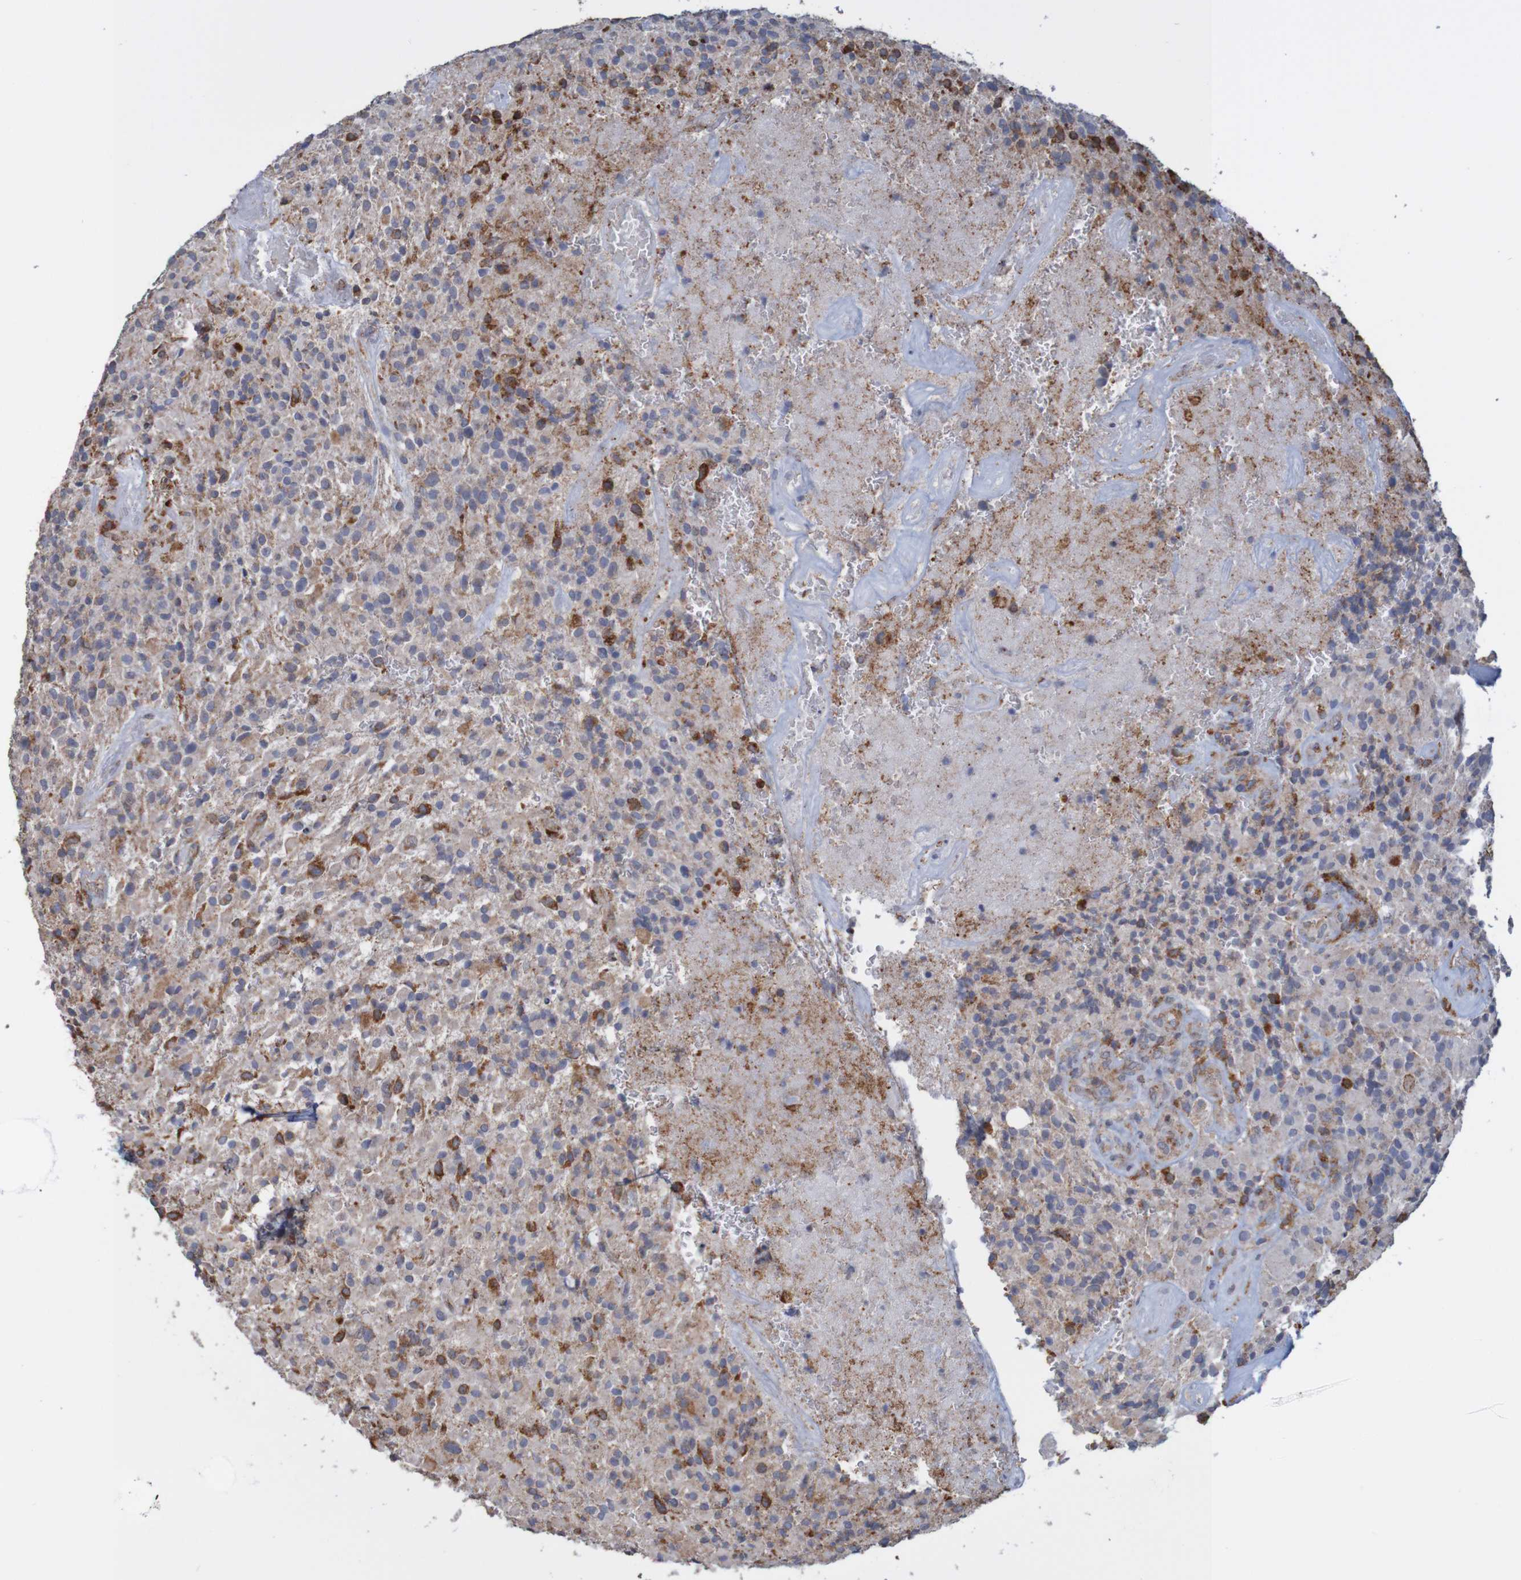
{"staining": {"intensity": "strong", "quantity": "<25%", "location": "cytoplasmic/membranous"}, "tissue": "glioma", "cell_type": "Tumor cells", "image_type": "cancer", "snomed": [{"axis": "morphology", "description": "Glioma, malignant, High grade"}, {"axis": "topography", "description": "Brain"}], "caption": "Immunohistochemistry image of neoplastic tissue: human glioma stained using IHC demonstrates medium levels of strong protein expression localized specifically in the cytoplasmic/membranous of tumor cells, appearing as a cytoplasmic/membranous brown color.", "gene": "PDIA3", "patient": {"sex": "male", "age": 71}}